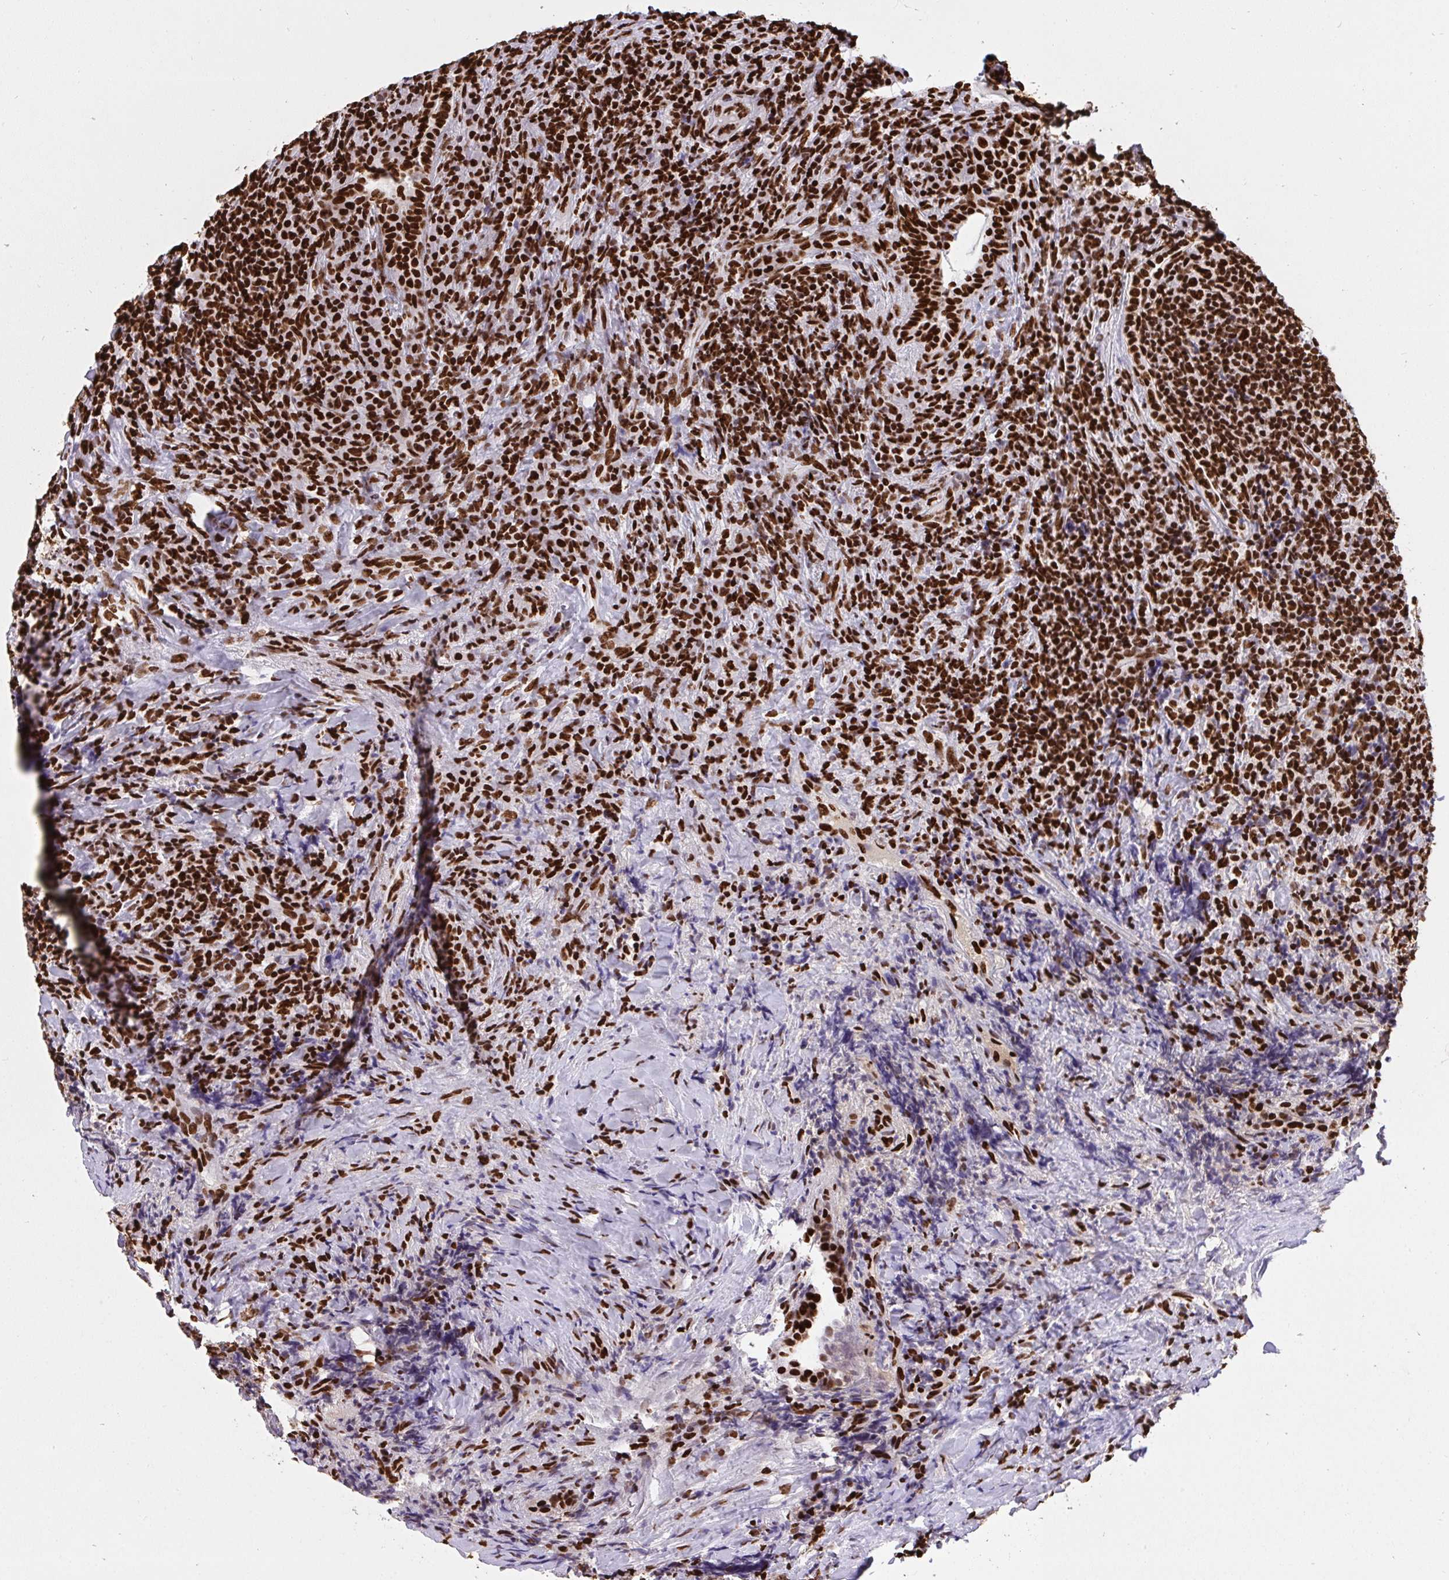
{"staining": {"intensity": "strong", "quantity": ">75%", "location": "nuclear"}, "tissue": "lymphoma", "cell_type": "Tumor cells", "image_type": "cancer", "snomed": [{"axis": "morphology", "description": "Hodgkin's disease, NOS"}, {"axis": "topography", "description": "Lung"}], "caption": "Immunohistochemical staining of human lymphoma demonstrates high levels of strong nuclear protein staining in about >75% of tumor cells.", "gene": "HNRNPL", "patient": {"sex": "male", "age": 17}}